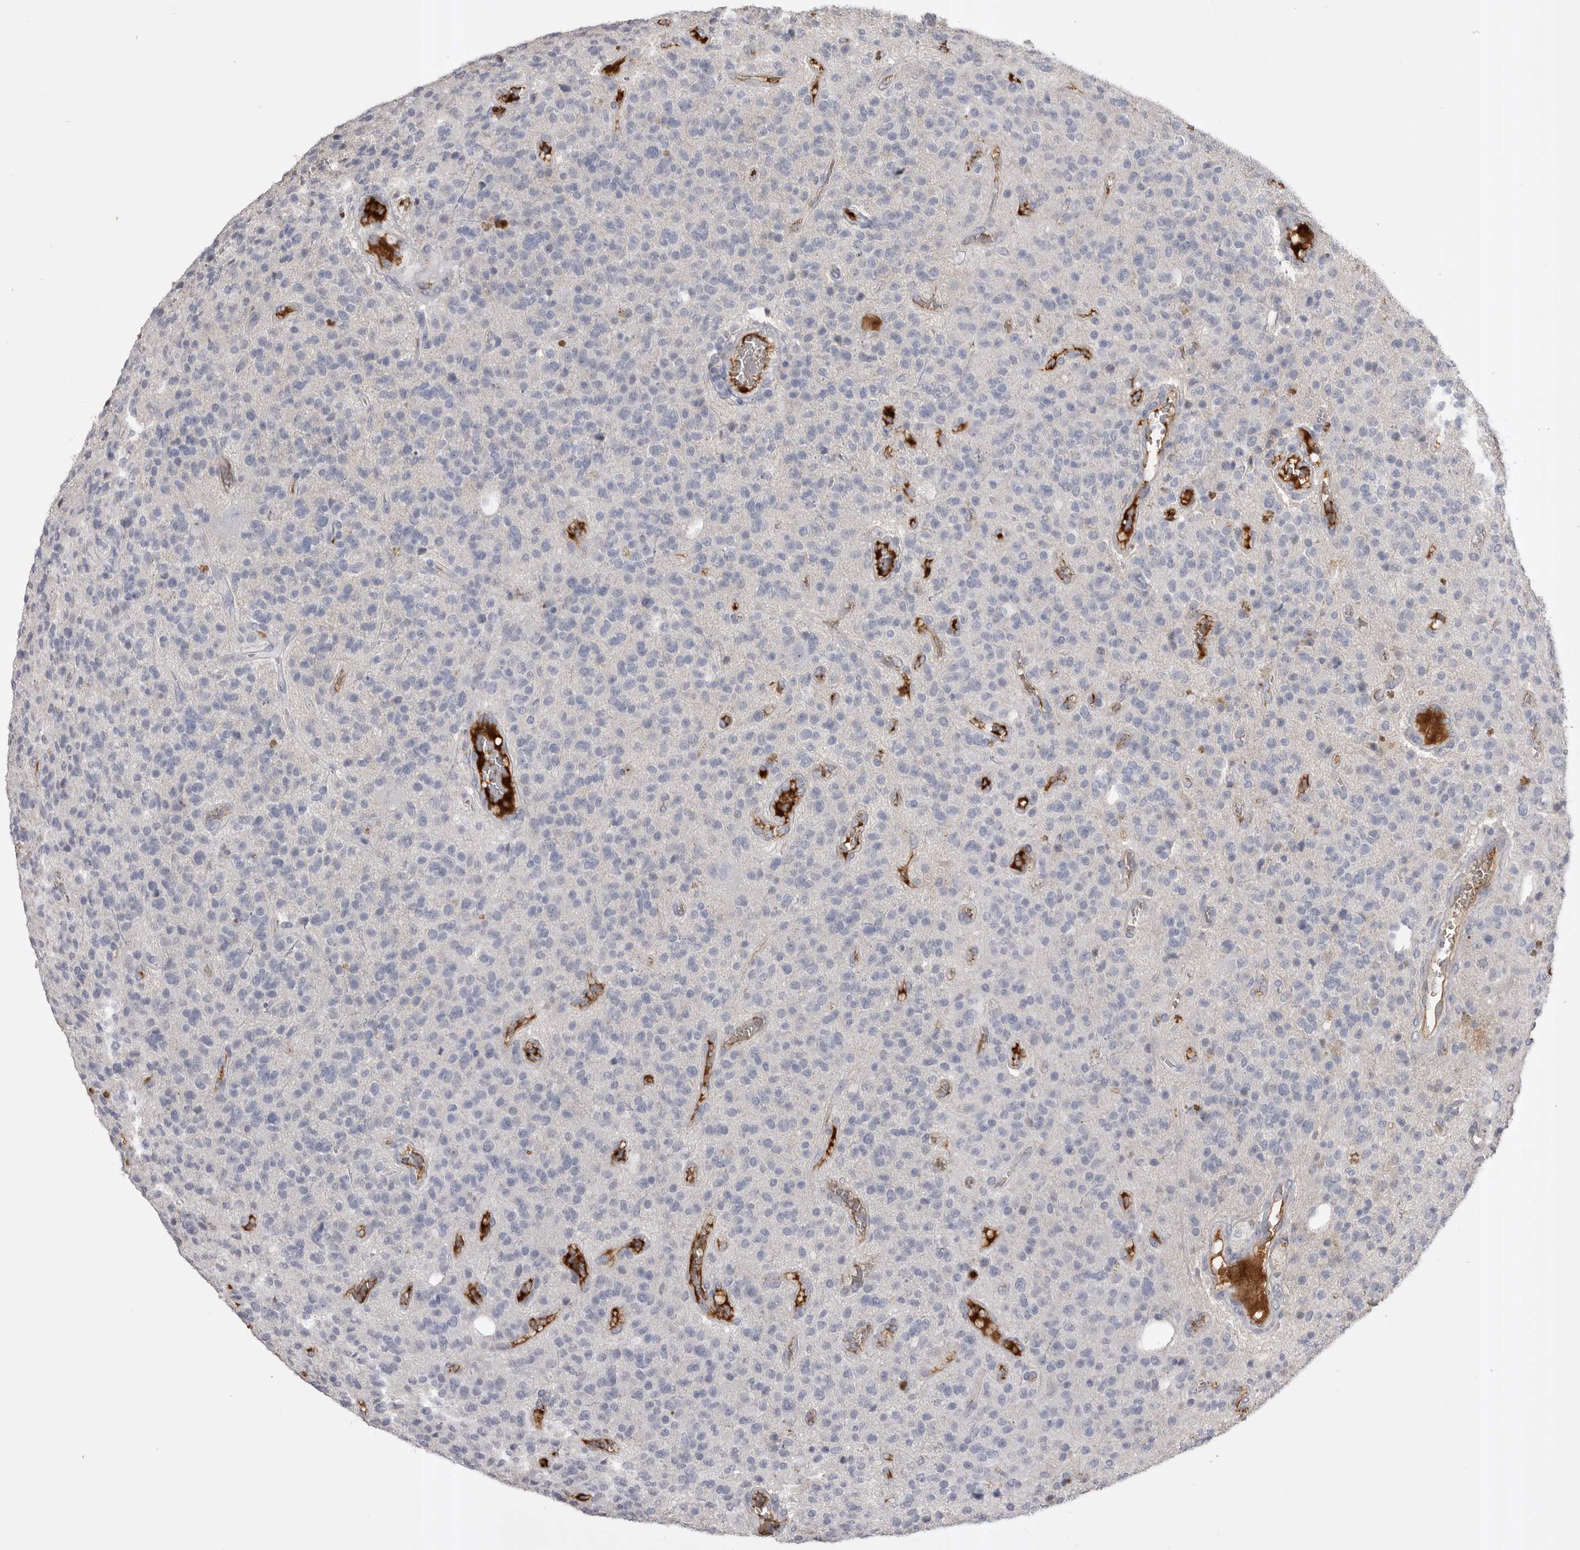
{"staining": {"intensity": "negative", "quantity": "none", "location": "none"}, "tissue": "glioma", "cell_type": "Tumor cells", "image_type": "cancer", "snomed": [{"axis": "morphology", "description": "Glioma, malignant, High grade"}, {"axis": "topography", "description": "Brain"}], "caption": "This is a image of immunohistochemistry staining of glioma, which shows no expression in tumor cells.", "gene": "AHSG", "patient": {"sex": "male", "age": 34}}